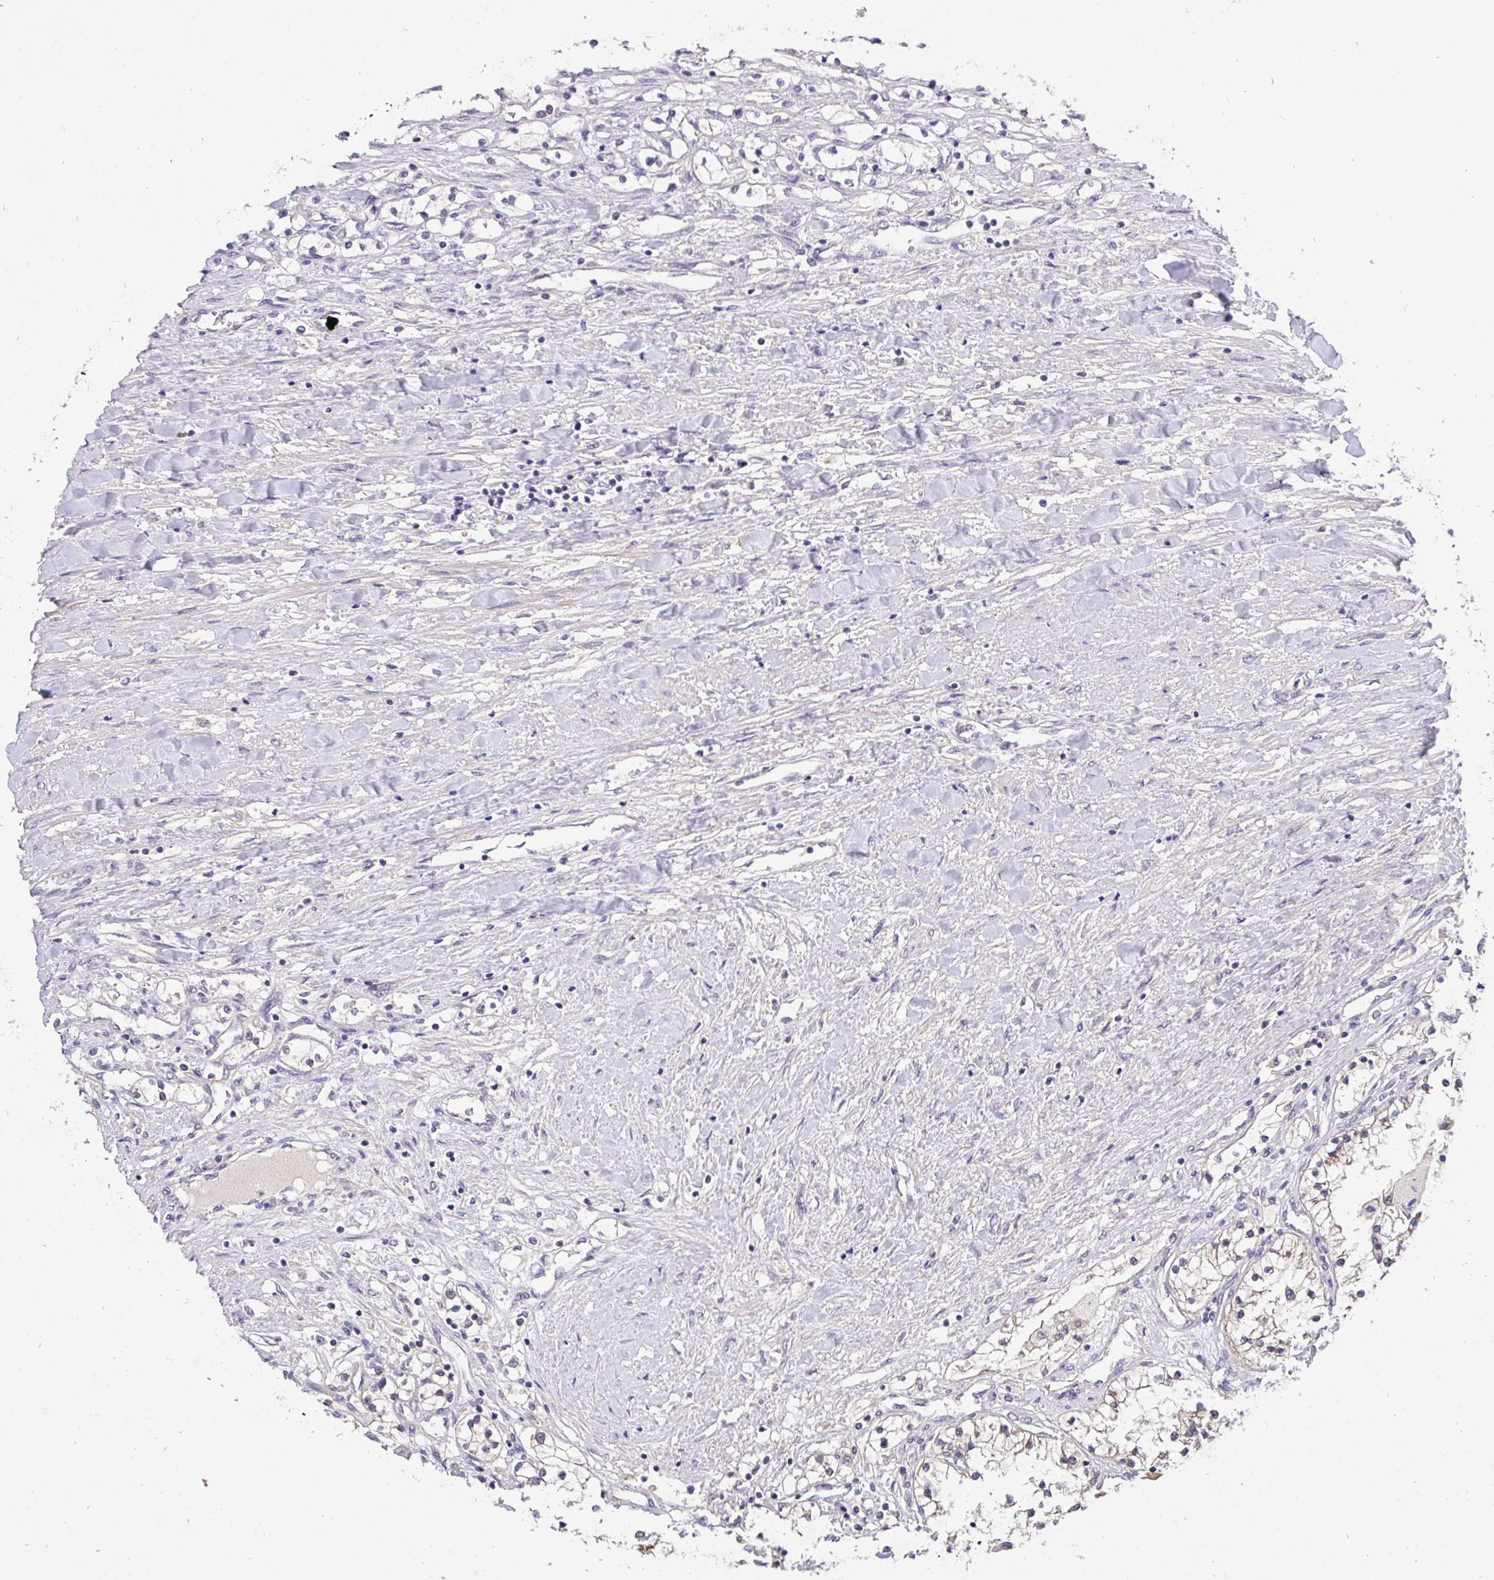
{"staining": {"intensity": "weak", "quantity": "<25%", "location": "cytoplasmic/membranous"}, "tissue": "renal cancer", "cell_type": "Tumor cells", "image_type": "cancer", "snomed": [{"axis": "morphology", "description": "Adenocarcinoma, NOS"}, {"axis": "topography", "description": "Kidney"}], "caption": "Immunohistochemical staining of human renal adenocarcinoma shows no significant positivity in tumor cells.", "gene": "C19orf54", "patient": {"sex": "male", "age": 68}}